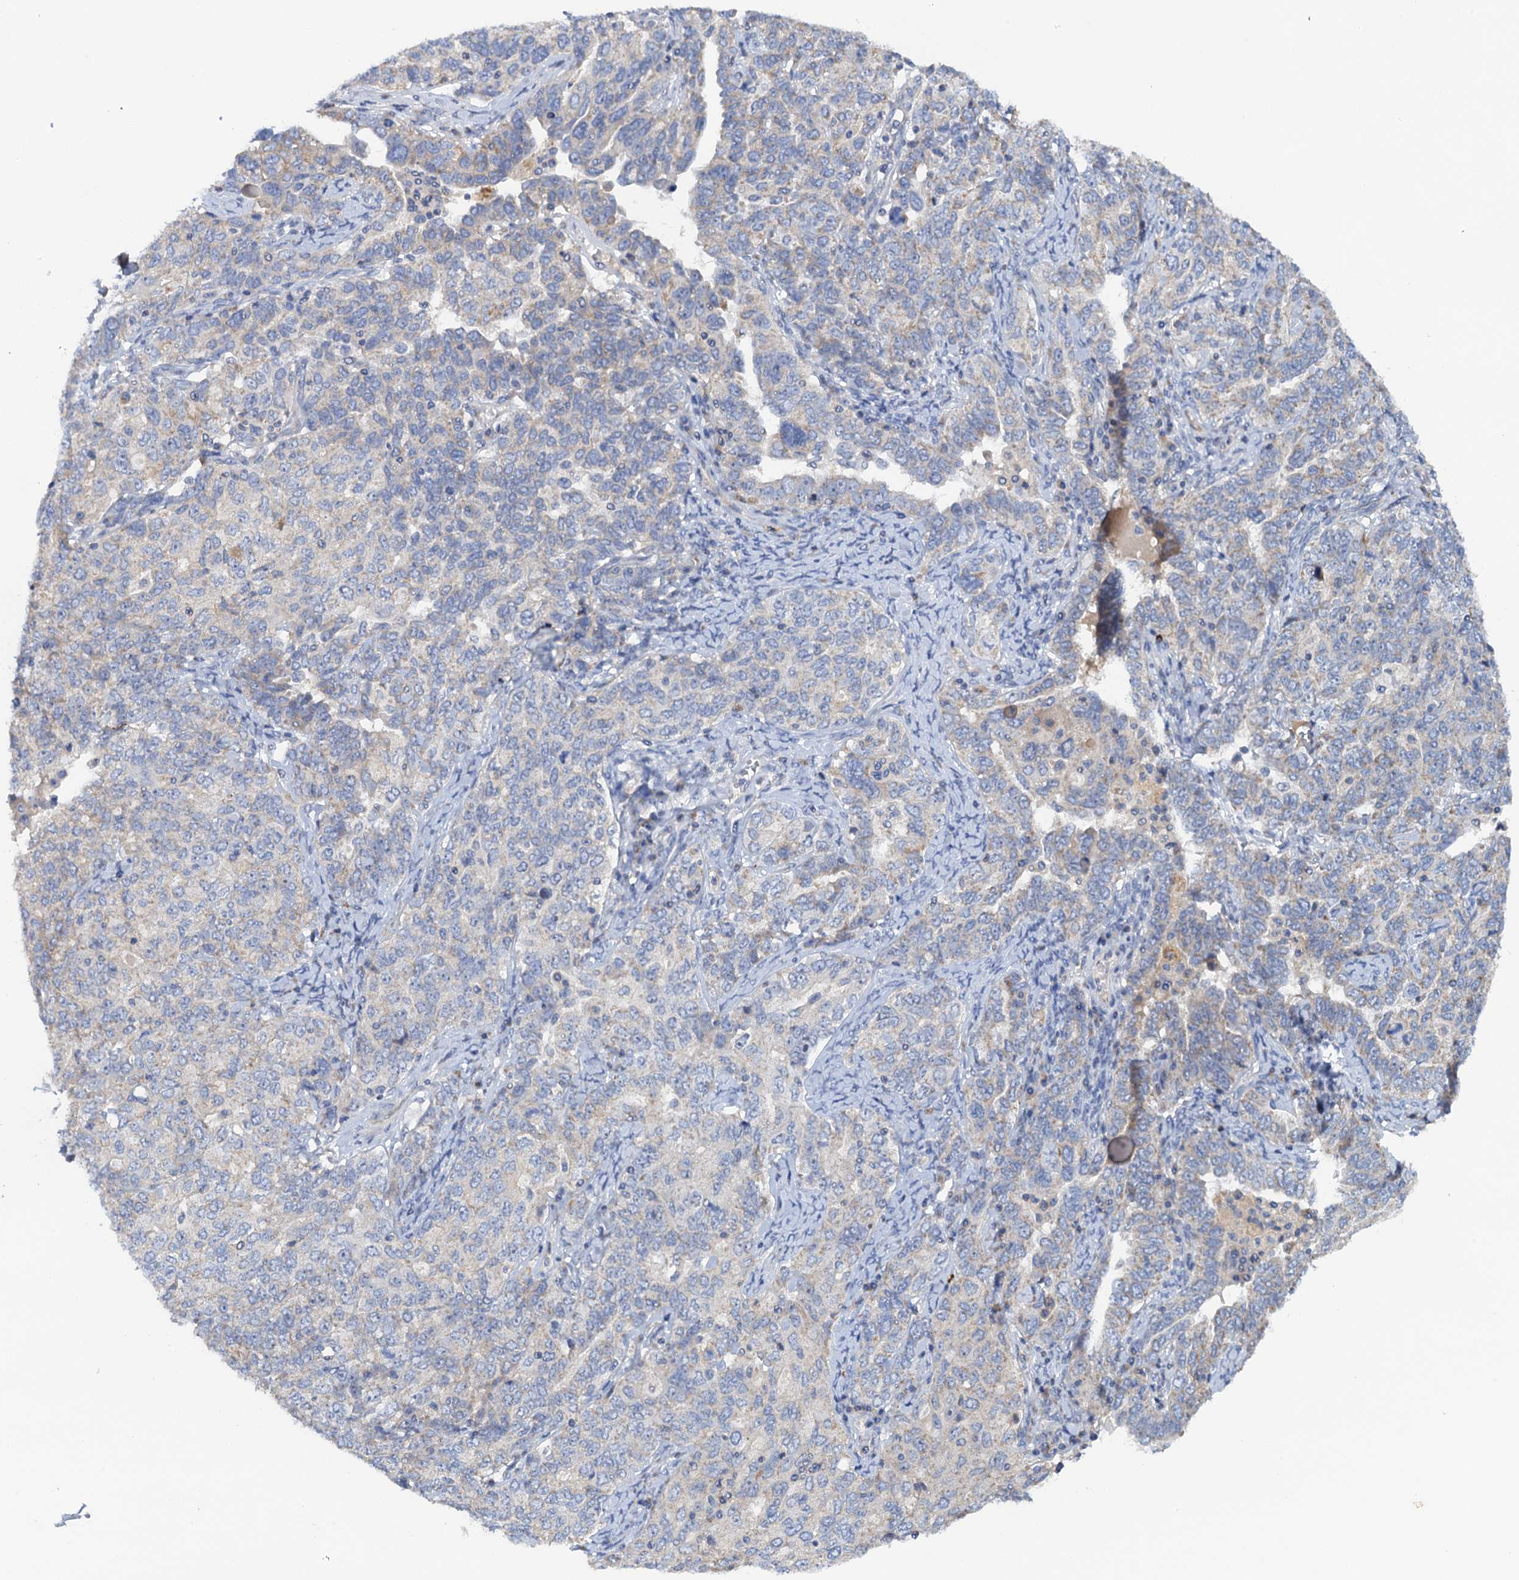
{"staining": {"intensity": "negative", "quantity": "none", "location": "none"}, "tissue": "ovarian cancer", "cell_type": "Tumor cells", "image_type": "cancer", "snomed": [{"axis": "morphology", "description": "Carcinoma, endometroid"}, {"axis": "topography", "description": "Ovary"}], "caption": "A photomicrograph of human ovarian cancer is negative for staining in tumor cells.", "gene": "MRPL48", "patient": {"sex": "female", "age": 62}}